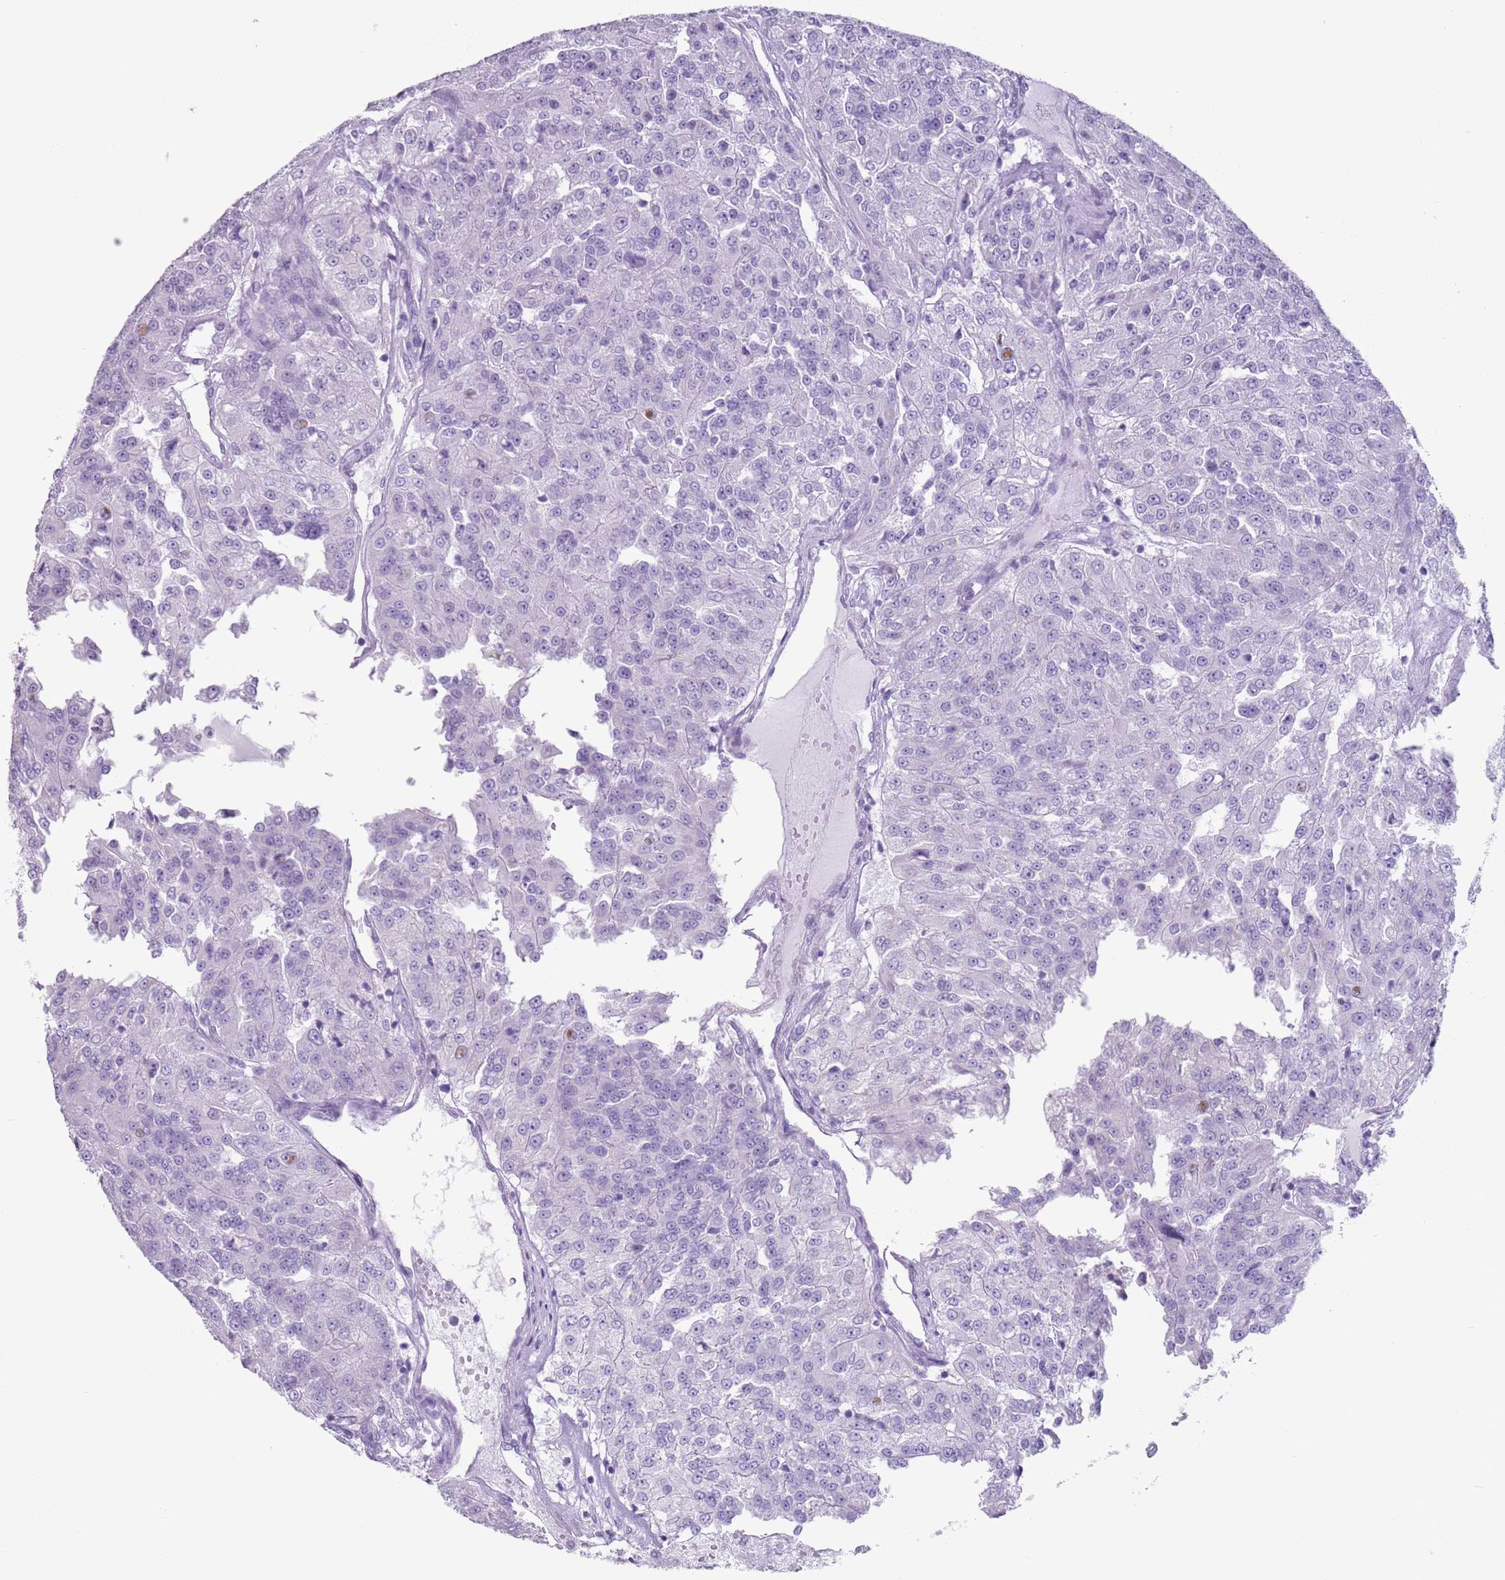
{"staining": {"intensity": "negative", "quantity": "none", "location": "none"}, "tissue": "renal cancer", "cell_type": "Tumor cells", "image_type": "cancer", "snomed": [{"axis": "morphology", "description": "Adenocarcinoma, NOS"}, {"axis": "topography", "description": "Kidney"}], "caption": "Immunohistochemical staining of renal cancer (adenocarcinoma) reveals no significant positivity in tumor cells.", "gene": "HYOU1", "patient": {"sex": "female", "age": 63}}